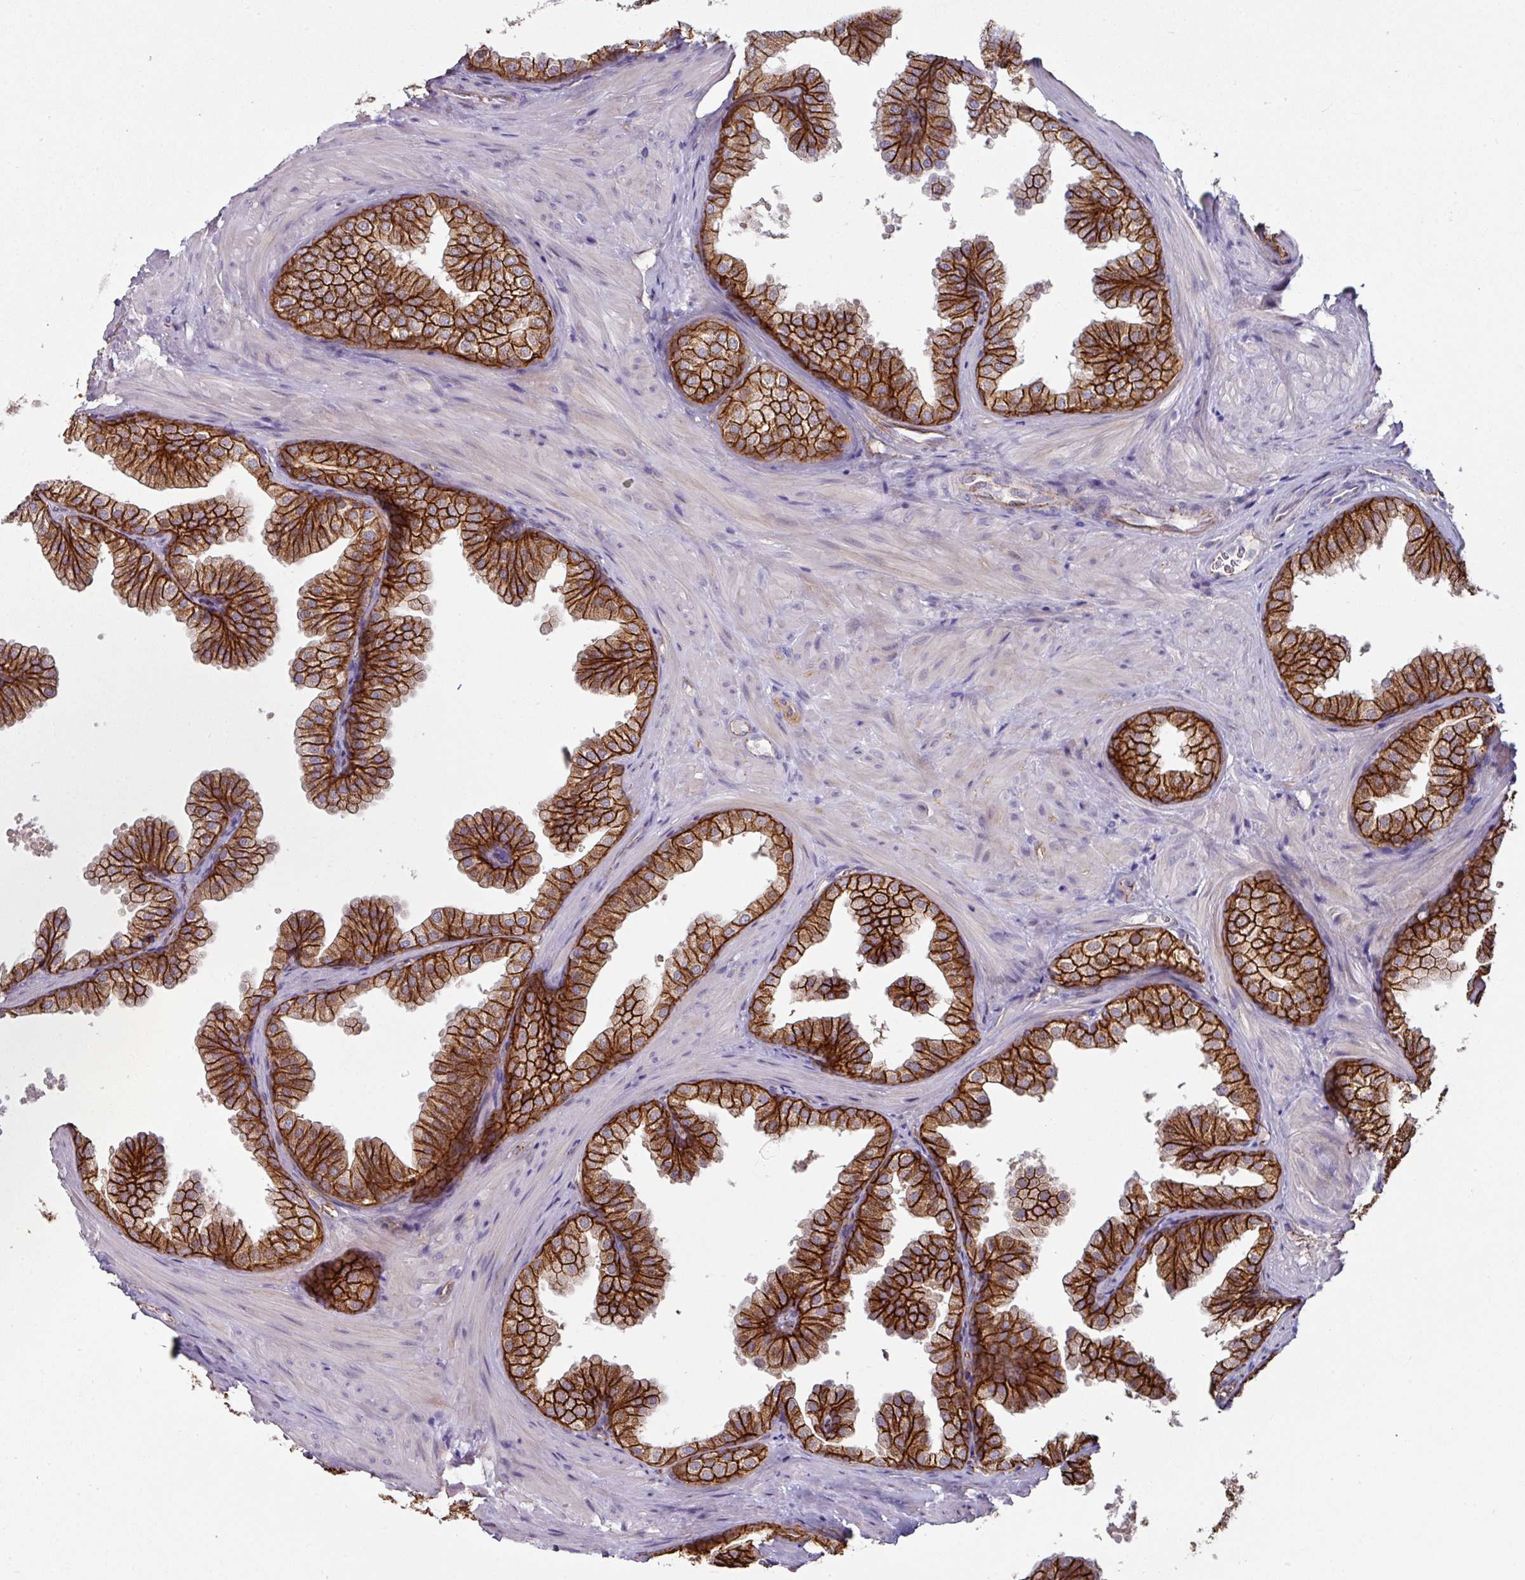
{"staining": {"intensity": "strong", "quantity": ">75%", "location": "cytoplasmic/membranous"}, "tissue": "prostate", "cell_type": "Glandular cells", "image_type": "normal", "snomed": [{"axis": "morphology", "description": "Normal tissue, NOS"}, {"axis": "topography", "description": "Prostate"}], "caption": "The immunohistochemical stain highlights strong cytoplasmic/membranous staining in glandular cells of normal prostate.", "gene": "JUP", "patient": {"sex": "male", "age": 37}}